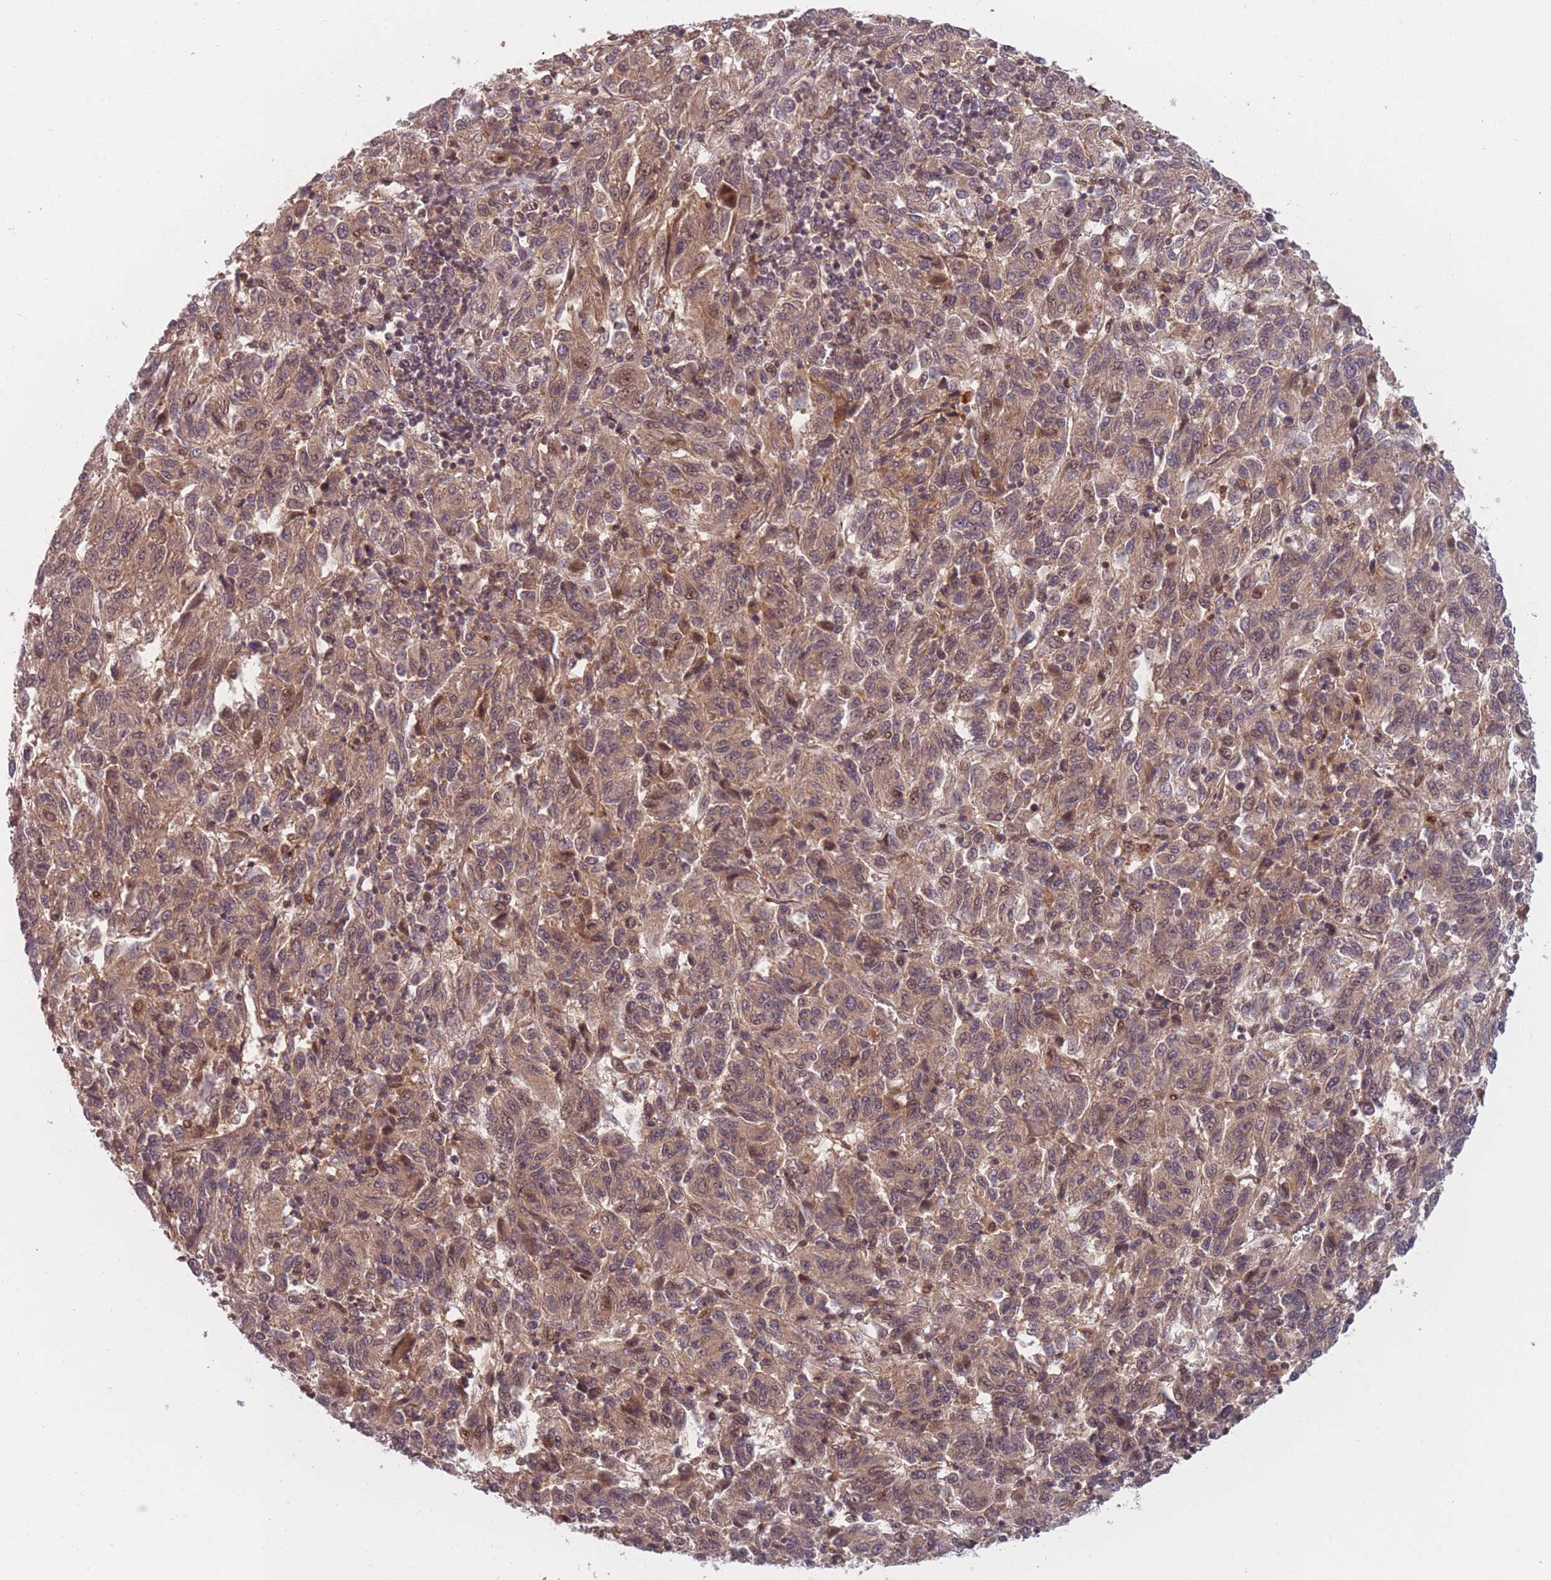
{"staining": {"intensity": "moderate", "quantity": ">75%", "location": "cytoplasmic/membranous,nuclear"}, "tissue": "melanoma", "cell_type": "Tumor cells", "image_type": "cancer", "snomed": [{"axis": "morphology", "description": "Malignant melanoma, Metastatic site"}, {"axis": "topography", "description": "Lung"}], "caption": "Protein staining by immunohistochemistry (IHC) displays moderate cytoplasmic/membranous and nuclear positivity in approximately >75% of tumor cells in melanoma.", "gene": "FAM153A", "patient": {"sex": "male", "age": 64}}